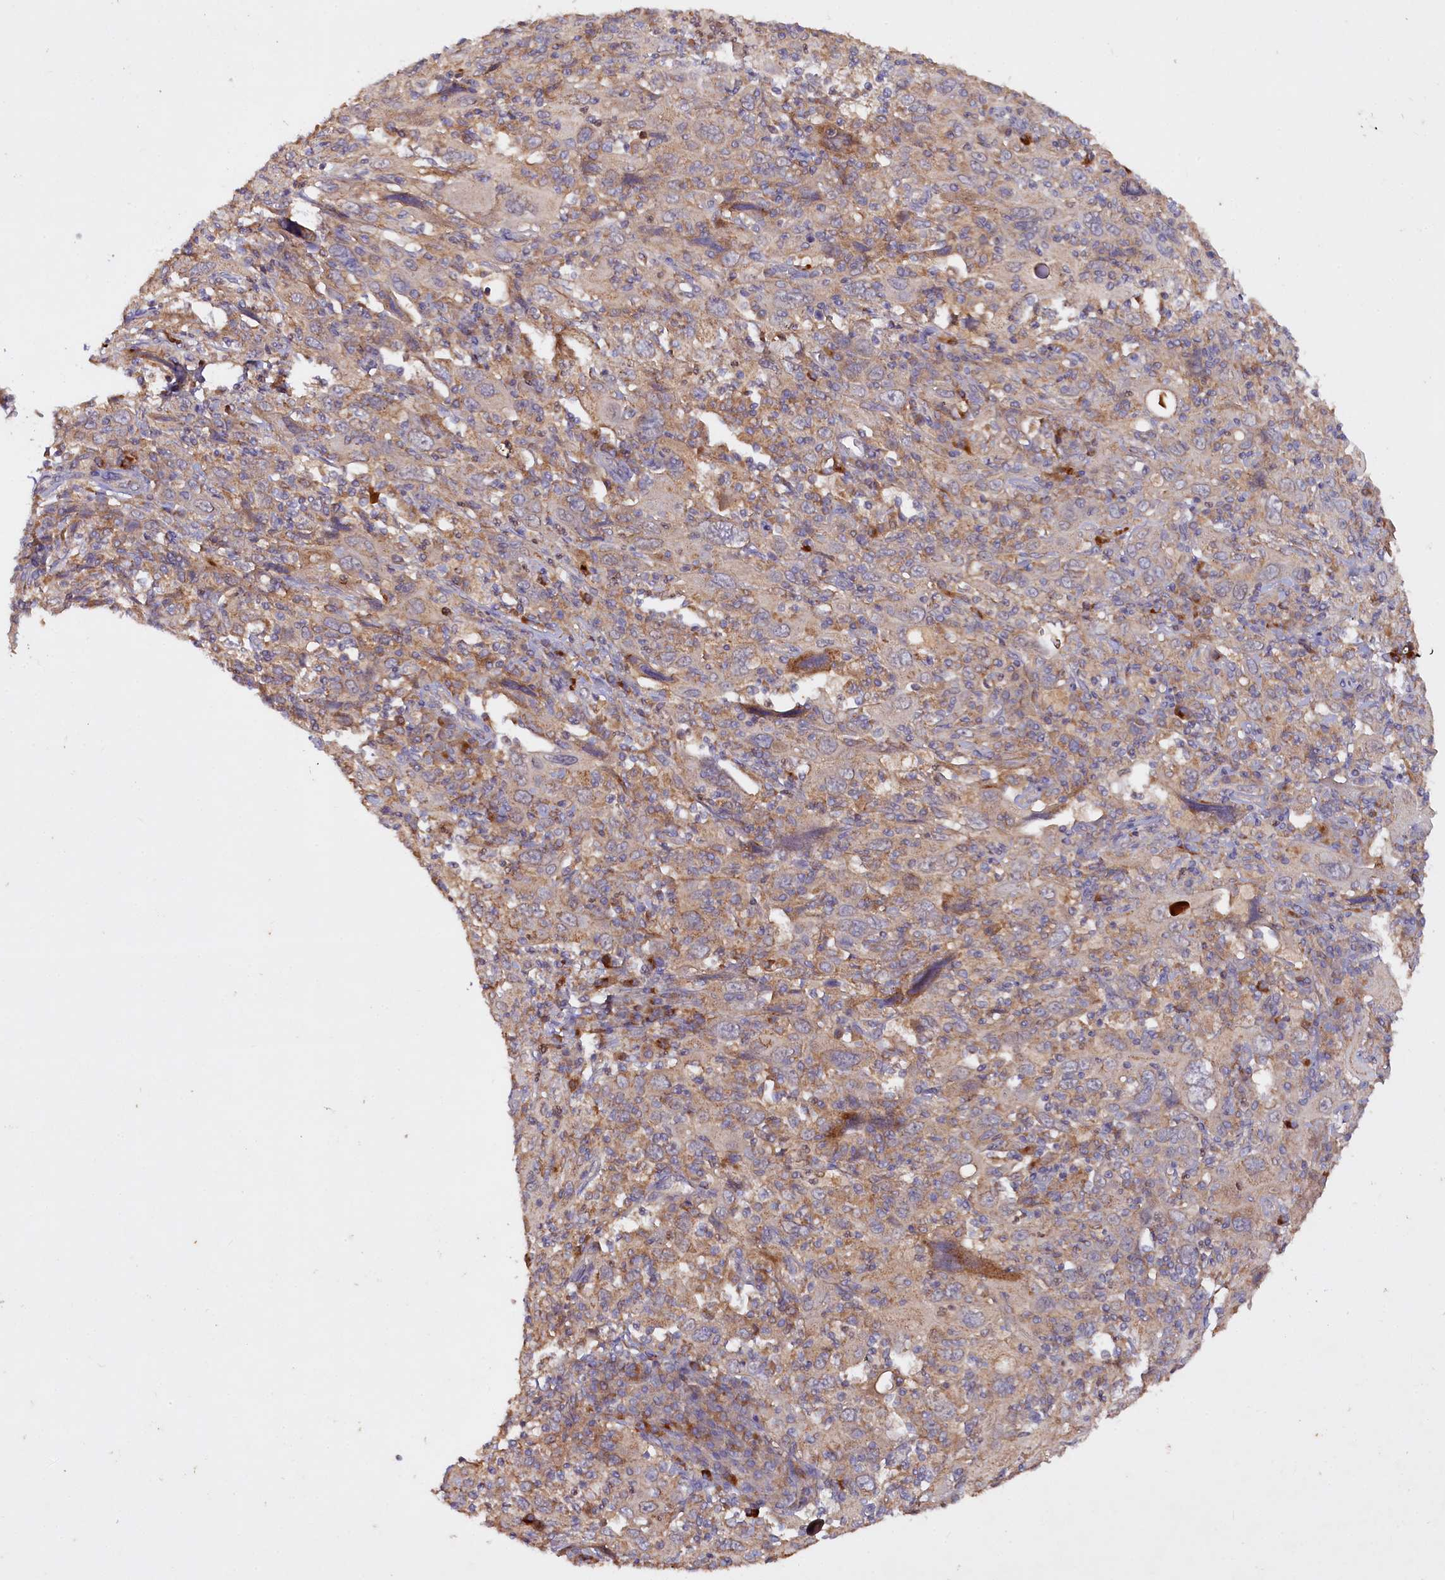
{"staining": {"intensity": "weak", "quantity": ">75%", "location": "cytoplasmic/membranous"}, "tissue": "cervical cancer", "cell_type": "Tumor cells", "image_type": "cancer", "snomed": [{"axis": "morphology", "description": "Squamous cell carcinoma, NOS"}, {"axis": "topography", "description": "Cervix"}], "caption": "Brown immunohistochemical staining in cervical cancer (squamous cell carcinoma) exhibits weak cytoplasmic/membranous expression in about >75% of tumor cells.", "gene": "ETFBKMT", "patient": {"sex": "female", "age": 46}}